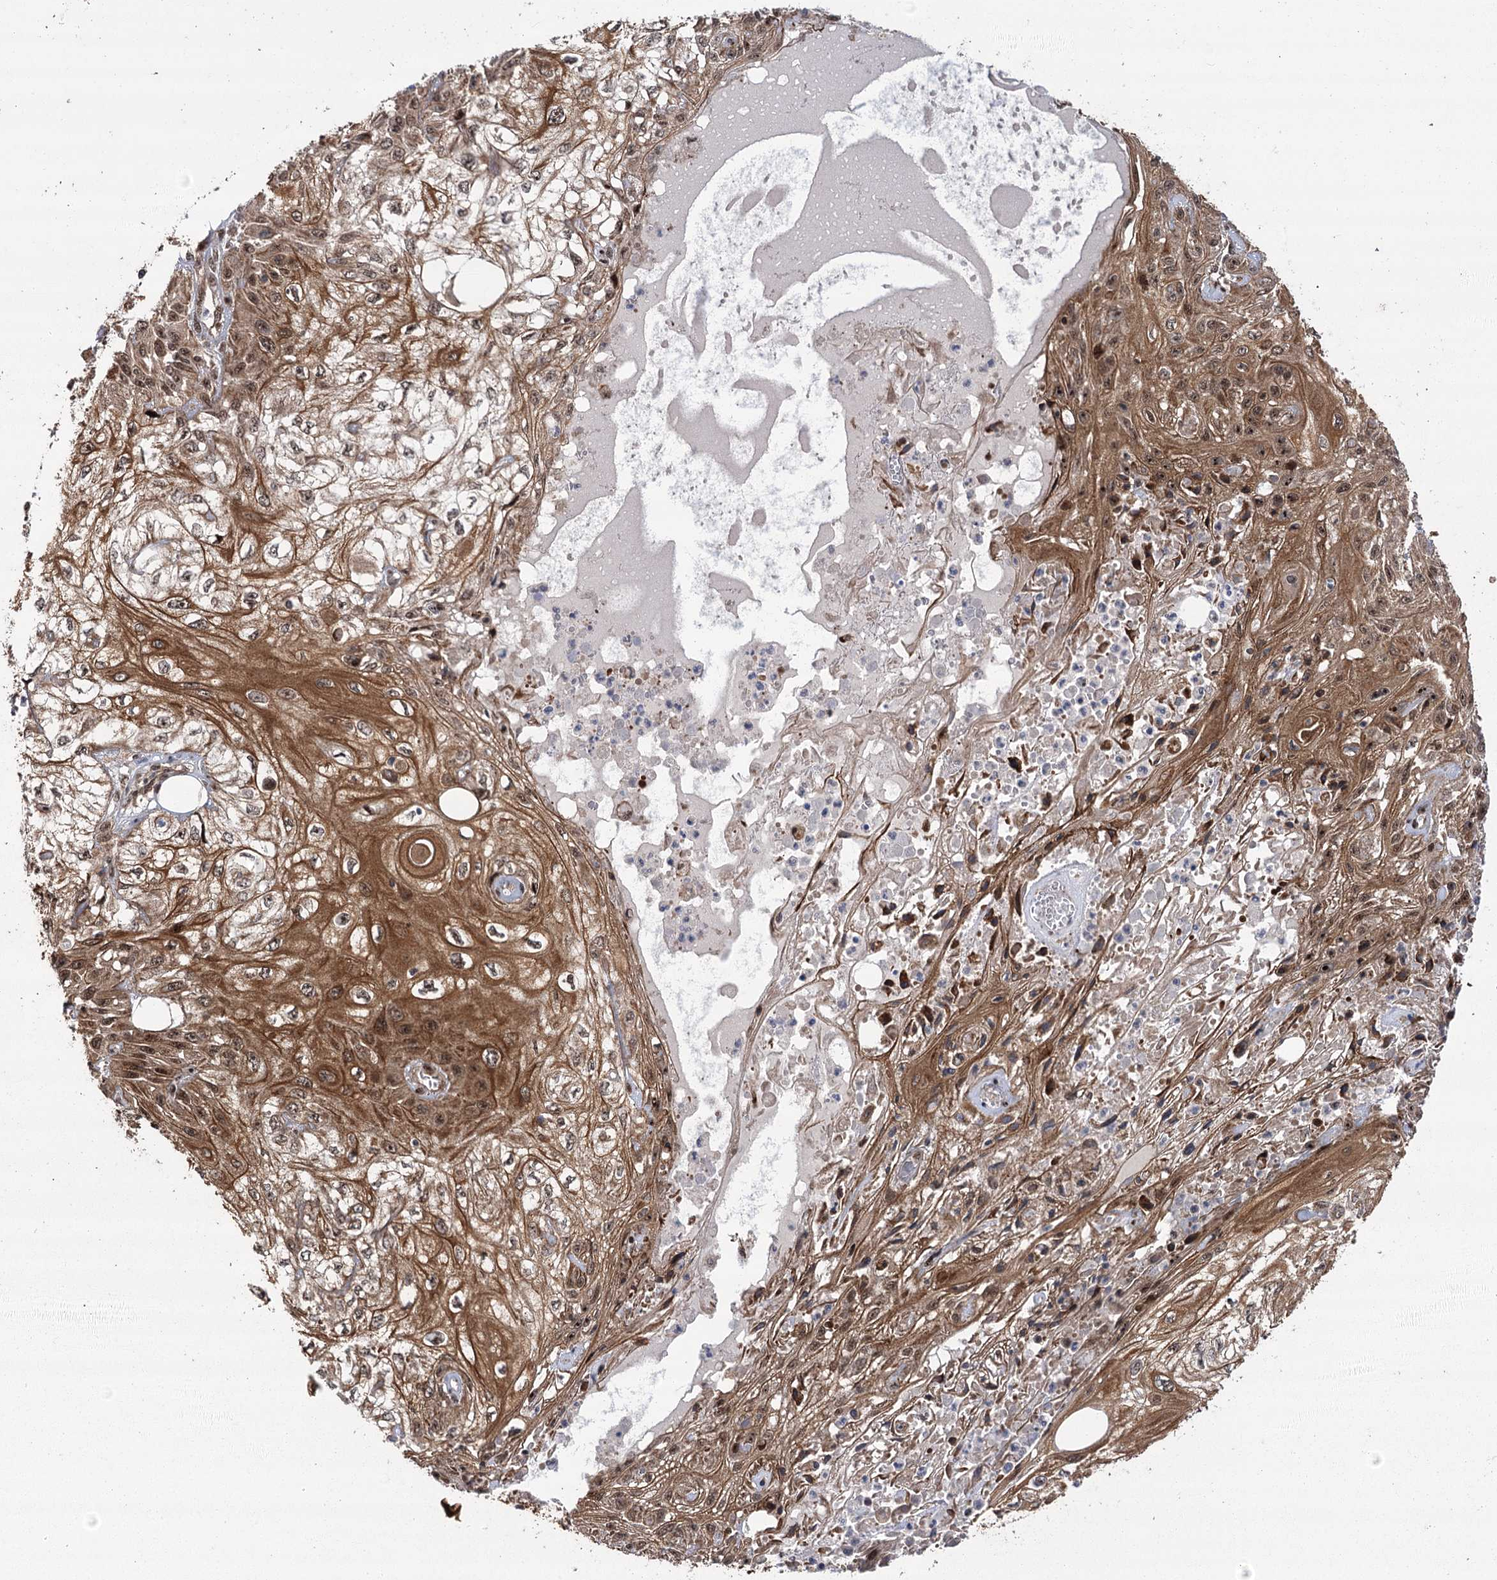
{"staining": {"intensity": "moderate", "quantity": ">75%", "location": "cytoplasmic/membranous,nuclear"}, "tissue": "skin cancer", "cell_type": "Tumor cells", "image_type": "cancer", "snomed": [{"axis": "morphology", "description": "Squamous cell carcinoma, NOS"}, {"axis": "morphology", "description": "Squamous cell carcinoma, metastatic, NOS"}, {"axis": "topography", "description": "Skin"}, {"axis": "topography", "description": "Lymph node"}], "caption": "A brown stain labels moderate cytoplasmic/membranous and nuclear expression of a protein in skin cancer (metastatic squamous cell carcinoma) tumor cells.", "gene": "PARM1", "patient": {"sex": "male", "age": 75}}